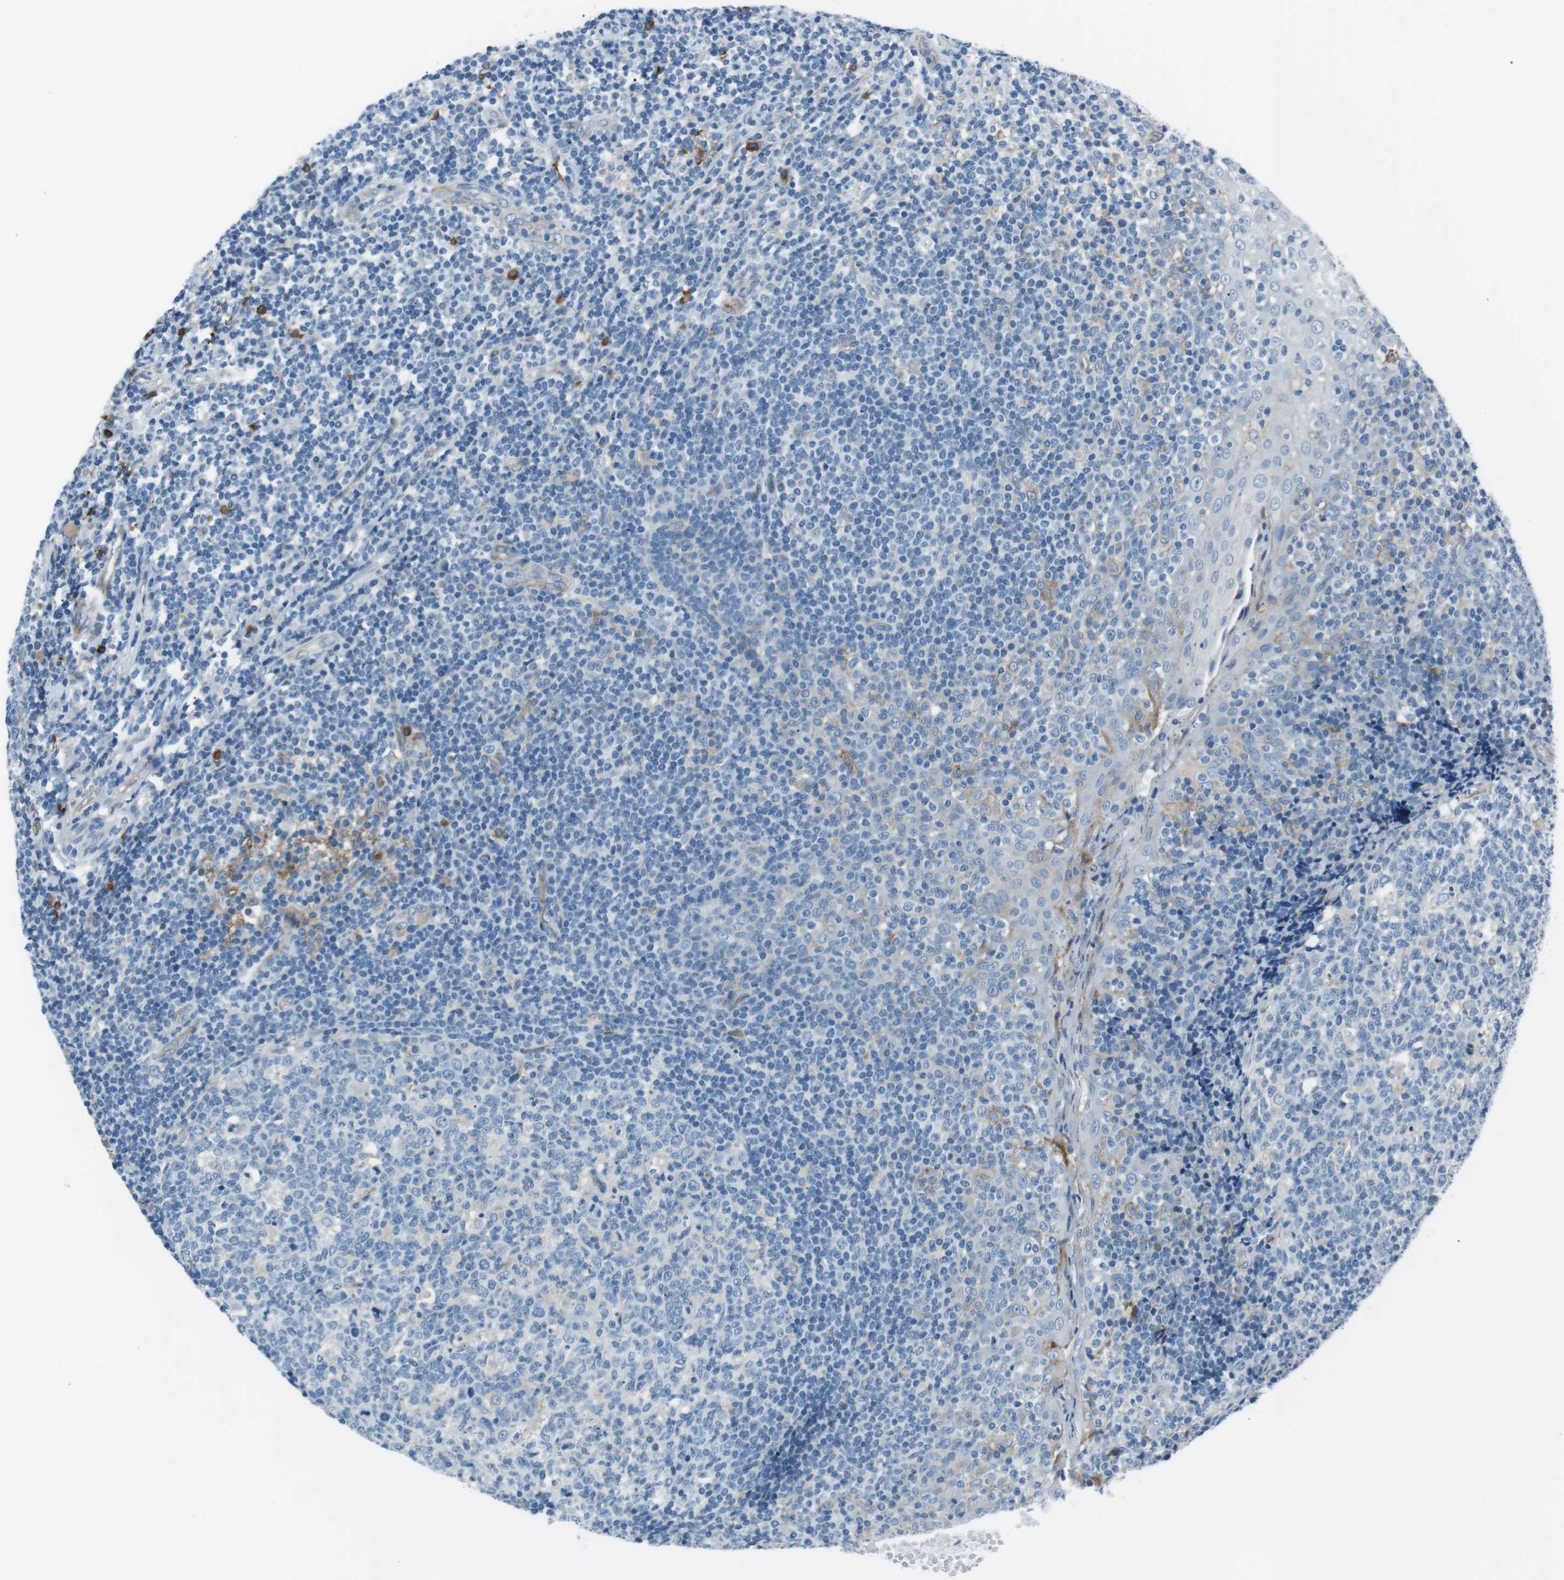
{"staining": {"intensity": "negative", "quantity": "none", "location": "none"}, "tissue": "tonsil", "cell_type": "Germinal center cells", "image_type": "normal", "snomed": [{"axis": "morphology", "description": "Normal tissue, NOS"}, {"axis": "topography", "description": "Tonsil"}], "caption": "DAB (3,3'-diaminobenzidine) immunohistochemical staining of benign human tonsil displays no significant staining in germinal center cells. (DAB immunohistochemistry with hematoxylin counter stain).", "gene": "CSF2RA", "patient": {"sex": "female", "age": 19}}